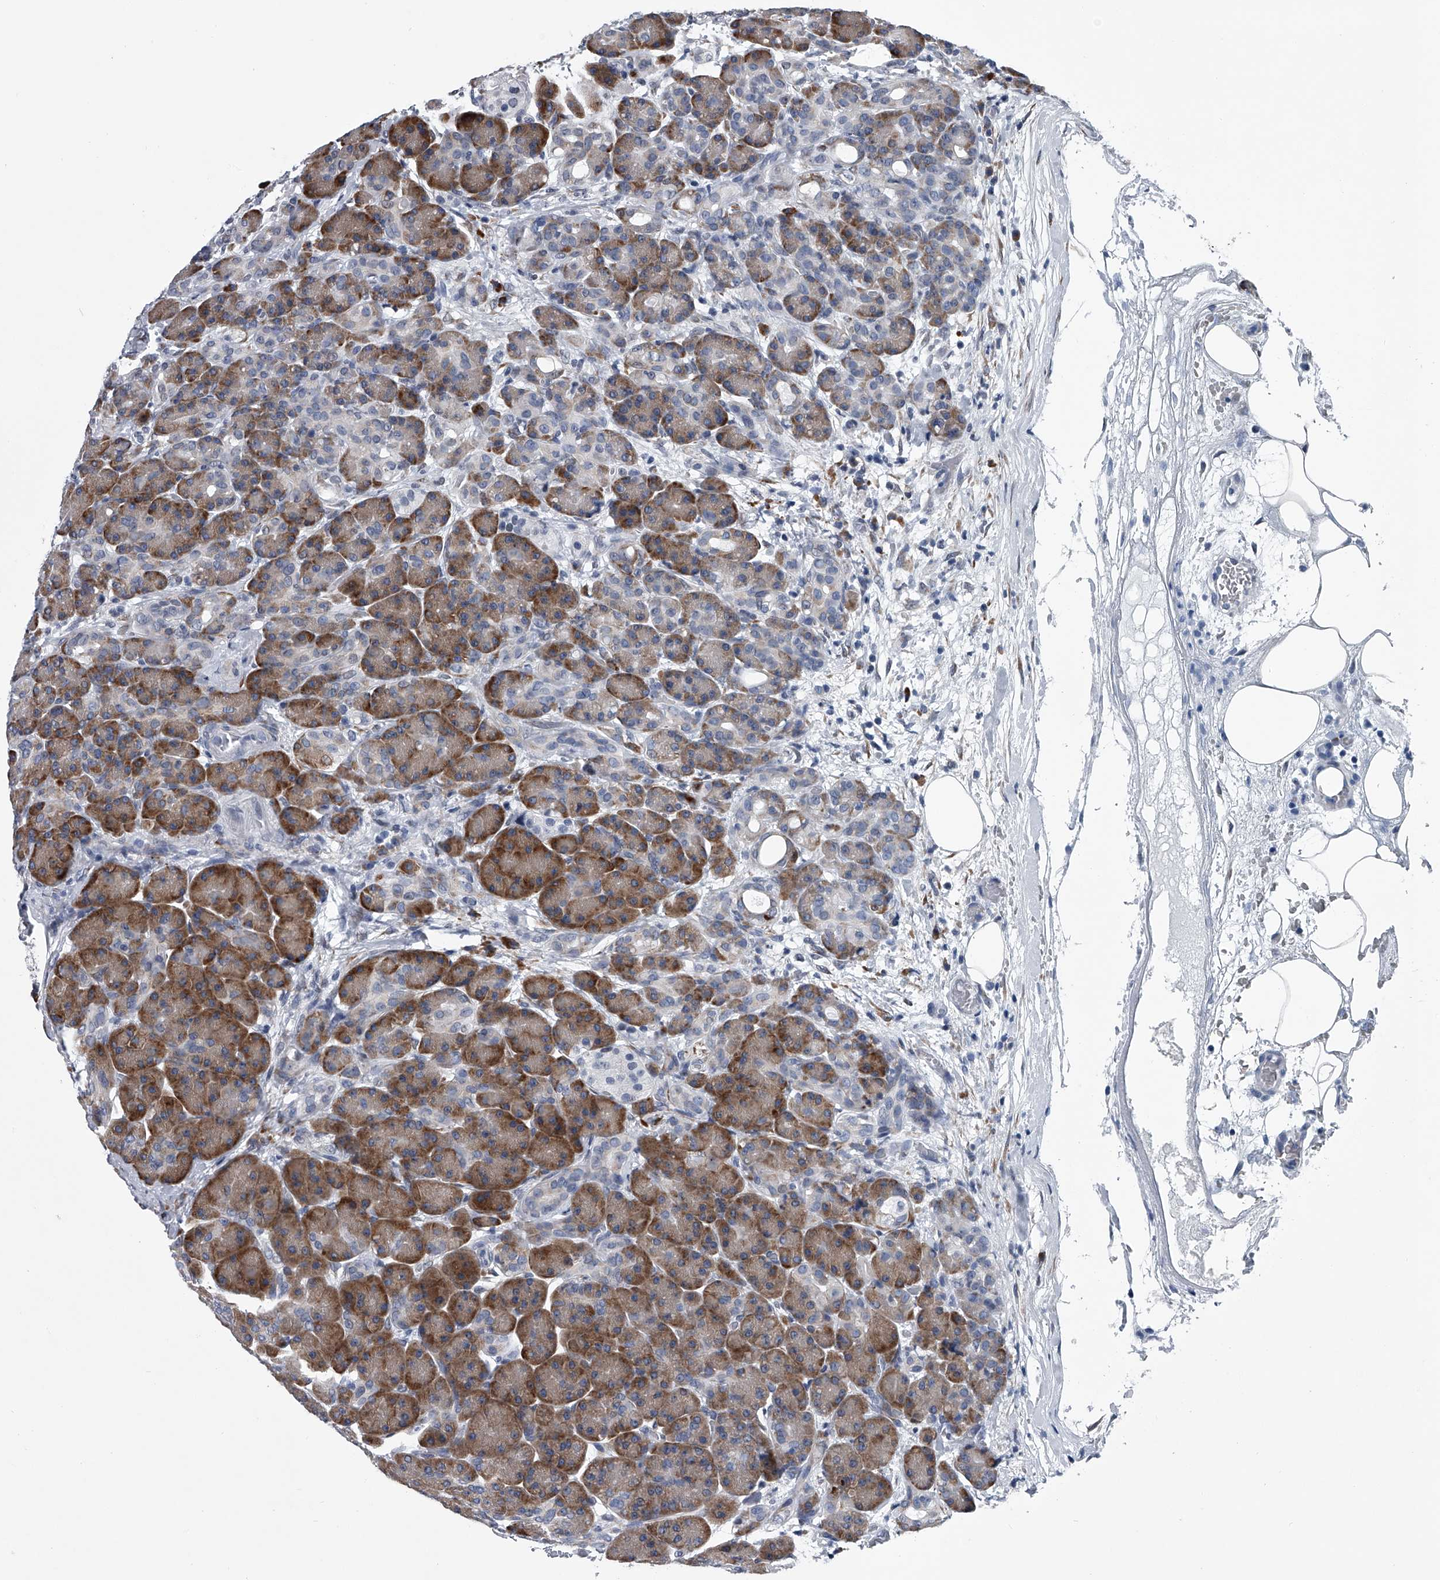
{"staining": {"intensity": "strong", "quantity": ">75%", "location": "cytoplasmic/membranous"}, "tissue": "pancreas", "cell_type": "Exocrine glandular cells", "image_type": "normal", "snomed": [{"axis": "morphology", "description": "Normal tissue, NOS"}, {"axis": "topography", "description": "Pancreas"}], "caption": "High-power microscopy captured an IHC micrograph of benign pancreas, revealing strong cytoplasmic/membranous positivity in approximately >75% of exocrine glandular cells. Nuclei are stained in blue.", "gene": "PPP2R5D", "patient": {"sex": "male", "age": 63}}